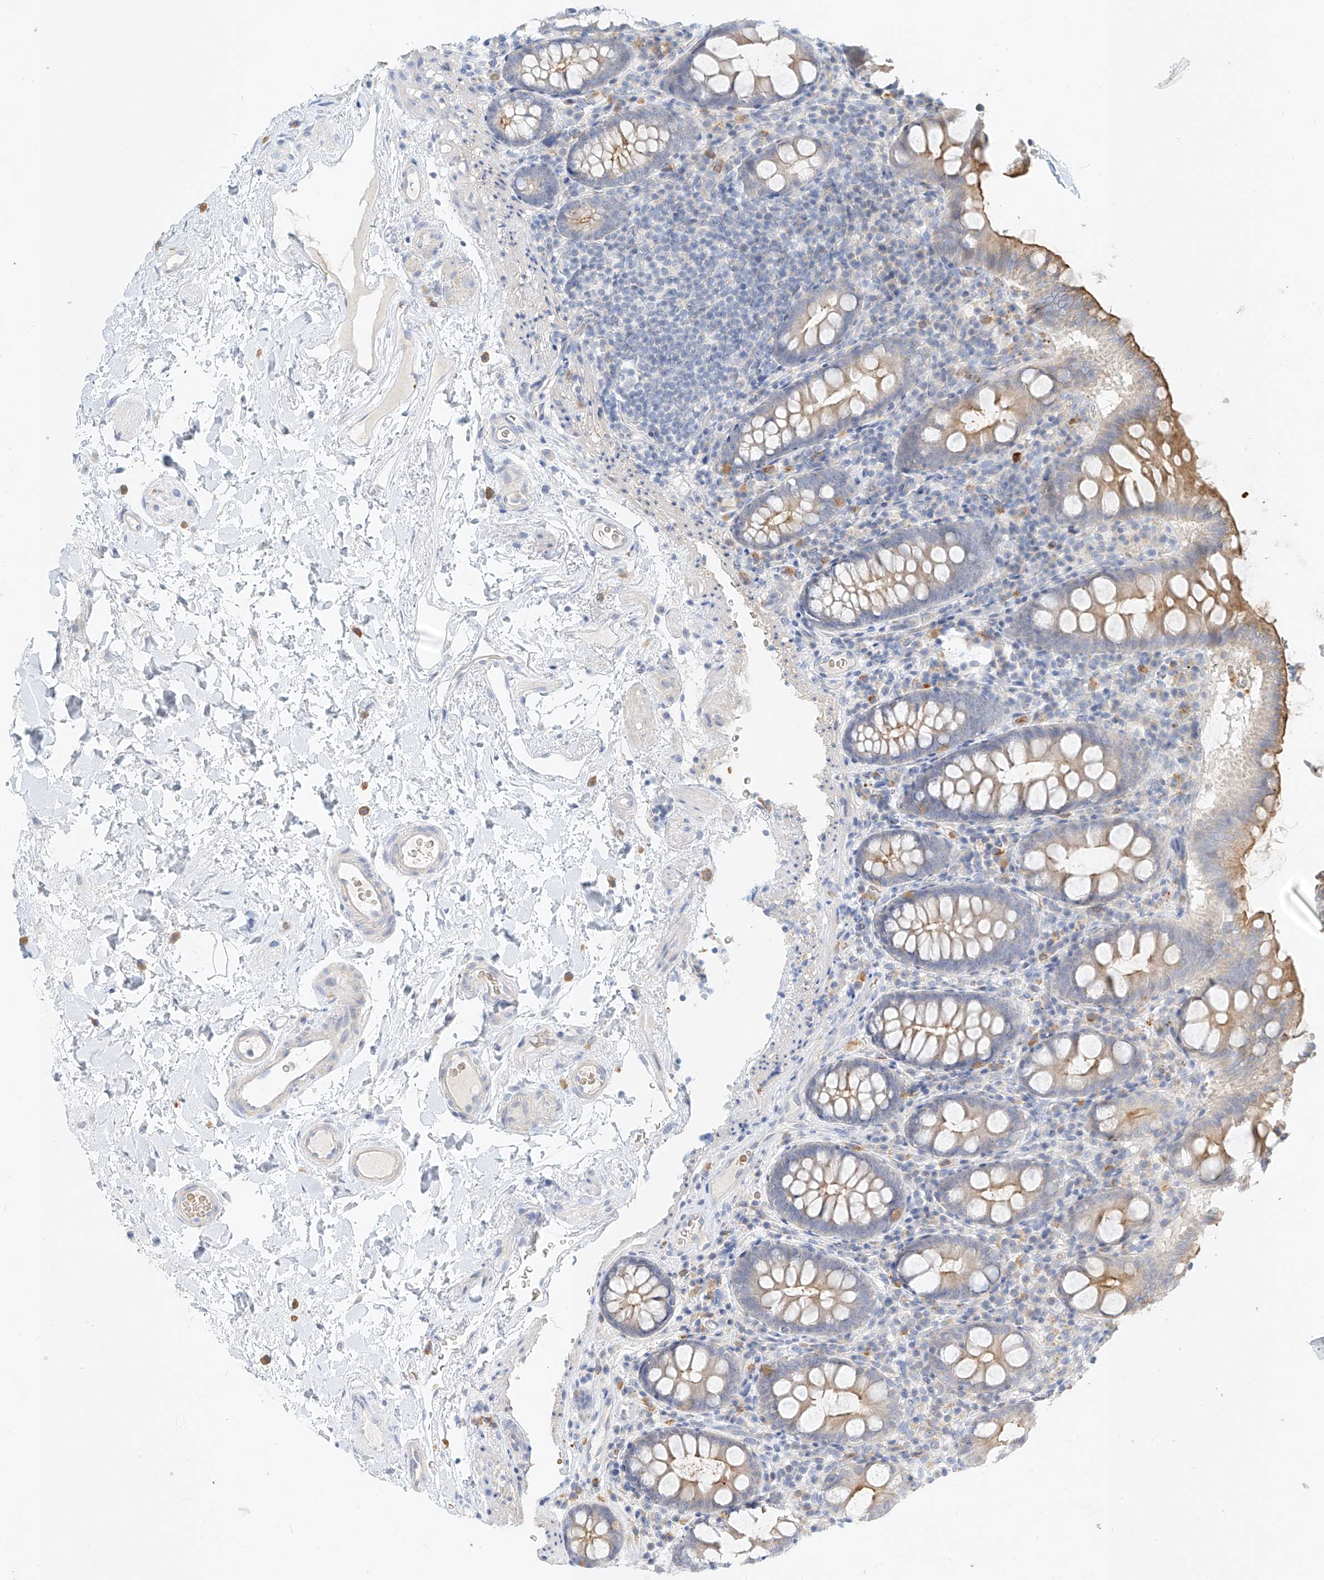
{"staining": {"intensity": "weak", "quantity": ">75%", "location": "cytoplasmic/membranous"}, "tissue": "colon", "cell_type": "Endothelial cells", "image_type": "normal", "snomed": [{"axis": "morphology", "description": "Normal tissue, NOS"}, {"axis": "topography", "description": "Colon"}], "caption": "Approximately >75% of endothelial cells in normal human colon reveal weak cytoplasmic/membranous protein staining as visualized by brown immunohistochemical staining.", "gene": "SYTL3", "patient": {"sex": "female", "age": 79}}